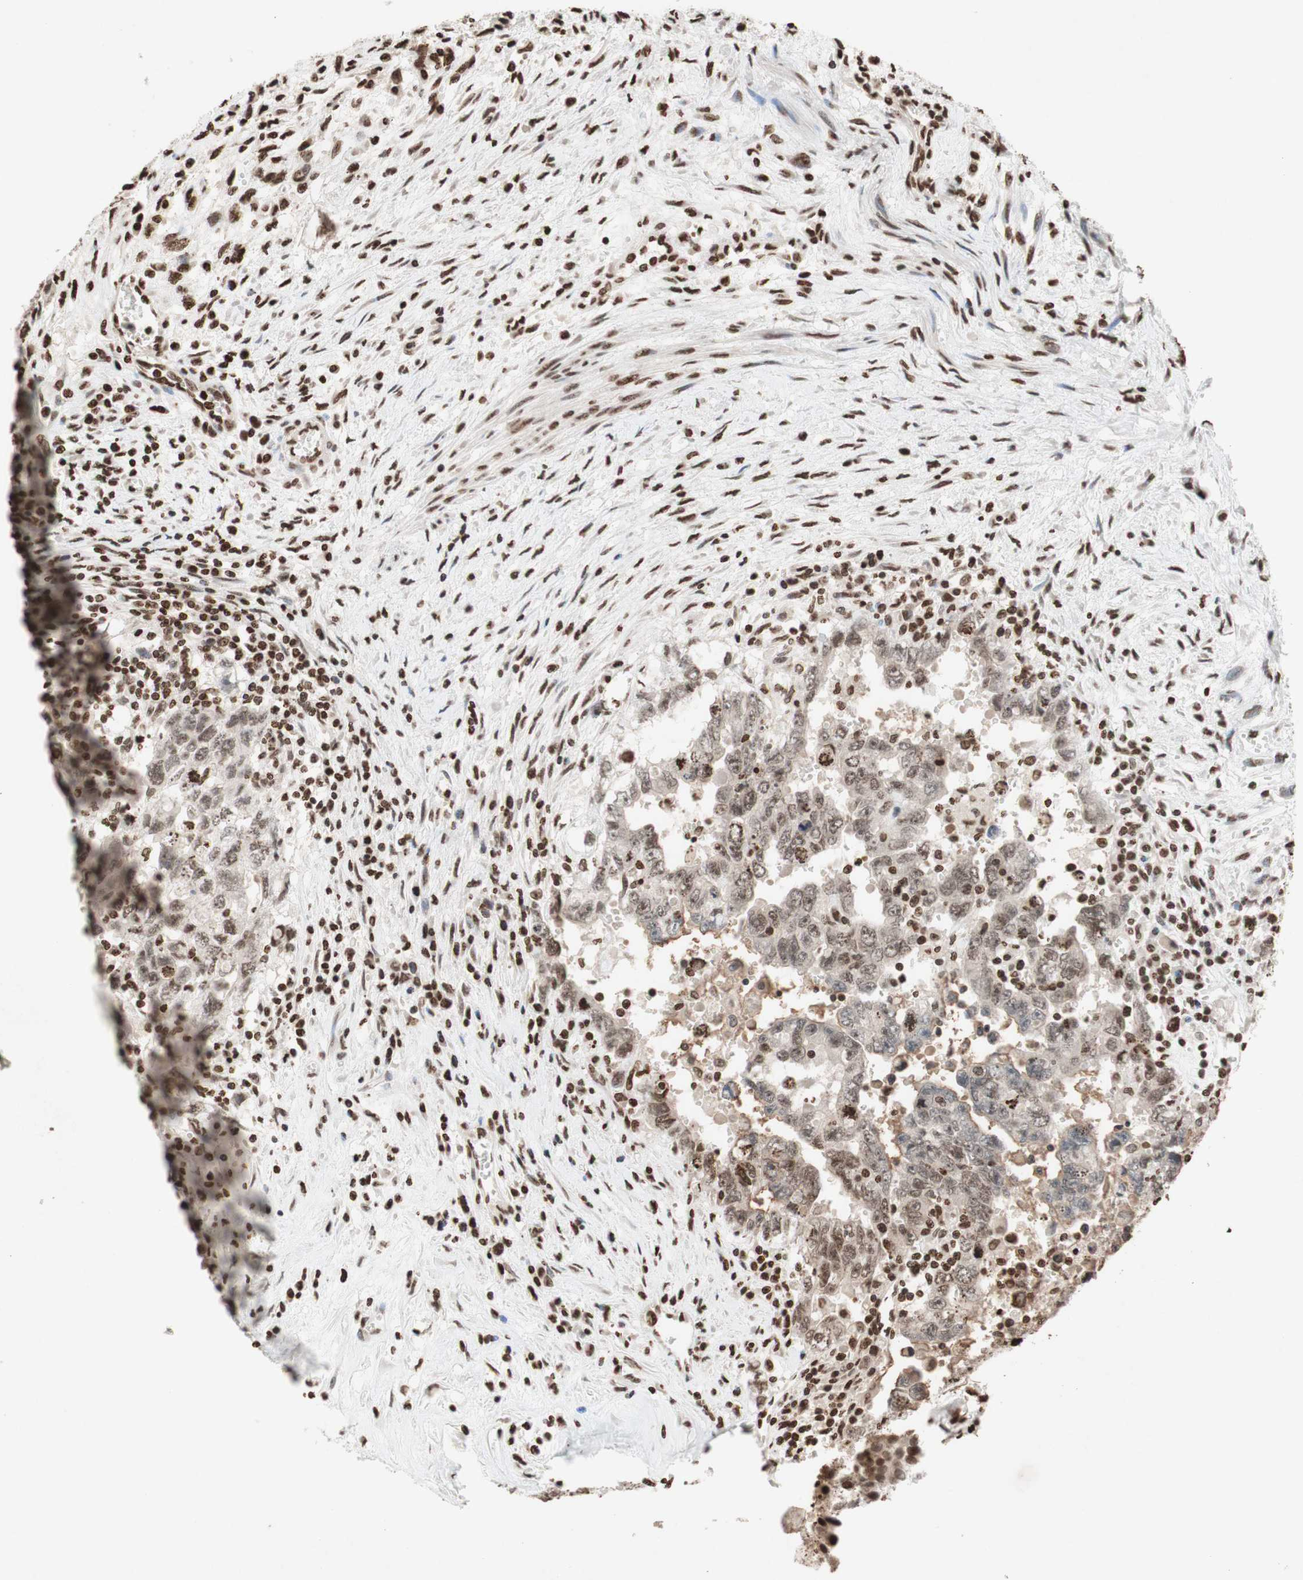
{"staining": {"intensity": "moderate", "quantity": "25%-75%", "location": "nuclear"}, "tissue": "testis cancer", "cell_type": "Tumor cells", "image_type": "cancer", "snomed": [{"axis": "morphology", "description": "Carcinoma, Embryonal, NOS"}, {"axis": "topography", "description": "Testis"}], "caption": "IHC (DAB (3,3'-diaminobenzidine)) staining of embryonal carcinoma (testis) displays moderate nuclear protein positivity in about 25%-75% of tumor cells. (DAB (3,3'-diaminobenzidine) = brown stain, brightfield microscopy at high magnification).", "gene": "NCOA3", "patient": {"sex": "male", "age": 28}}